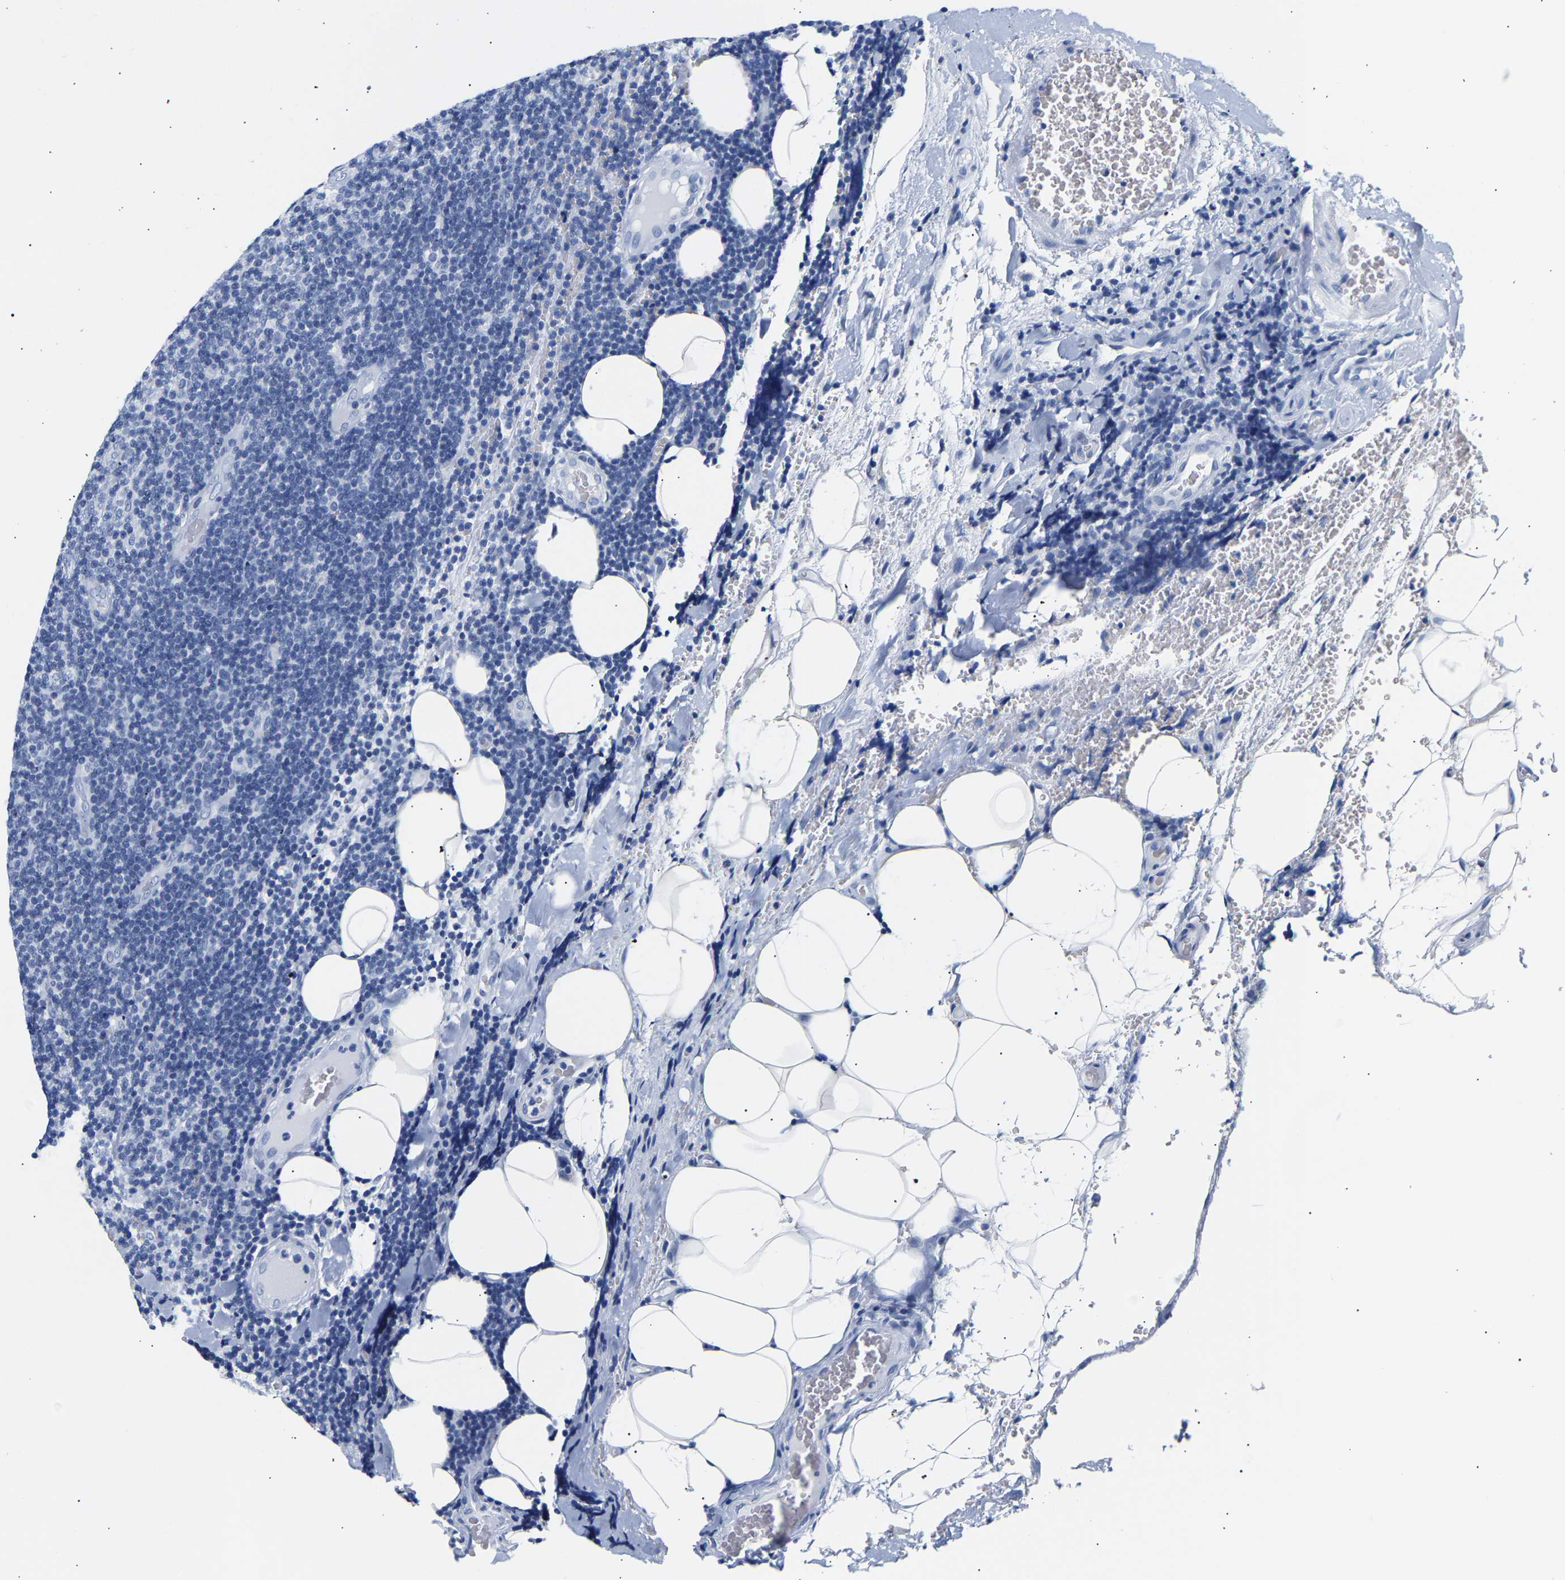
{"staining": {"intensity": "negative", "quantity": "none", "location": "none"}, "tissue": "lymphoma", "cell_type": "Tumor cells", "image_type": "cancer", "snomed": [{"axis": "morphology", "description": "Malignant lymphoma, non-Hodgkin's type, Low grade"}, {"axis": "topography", "description": "Lymph node"}], "caption": "An IHC photomicrograph of low-grade malignant lymphoma, non-Hodgkin's type is shown. There is no staining in tumor cells of low-grade malignant lymphoma, non-Hodgkin's type.", "gene": "SPINK2", "patient": {"sex": "male", "age": 66}}